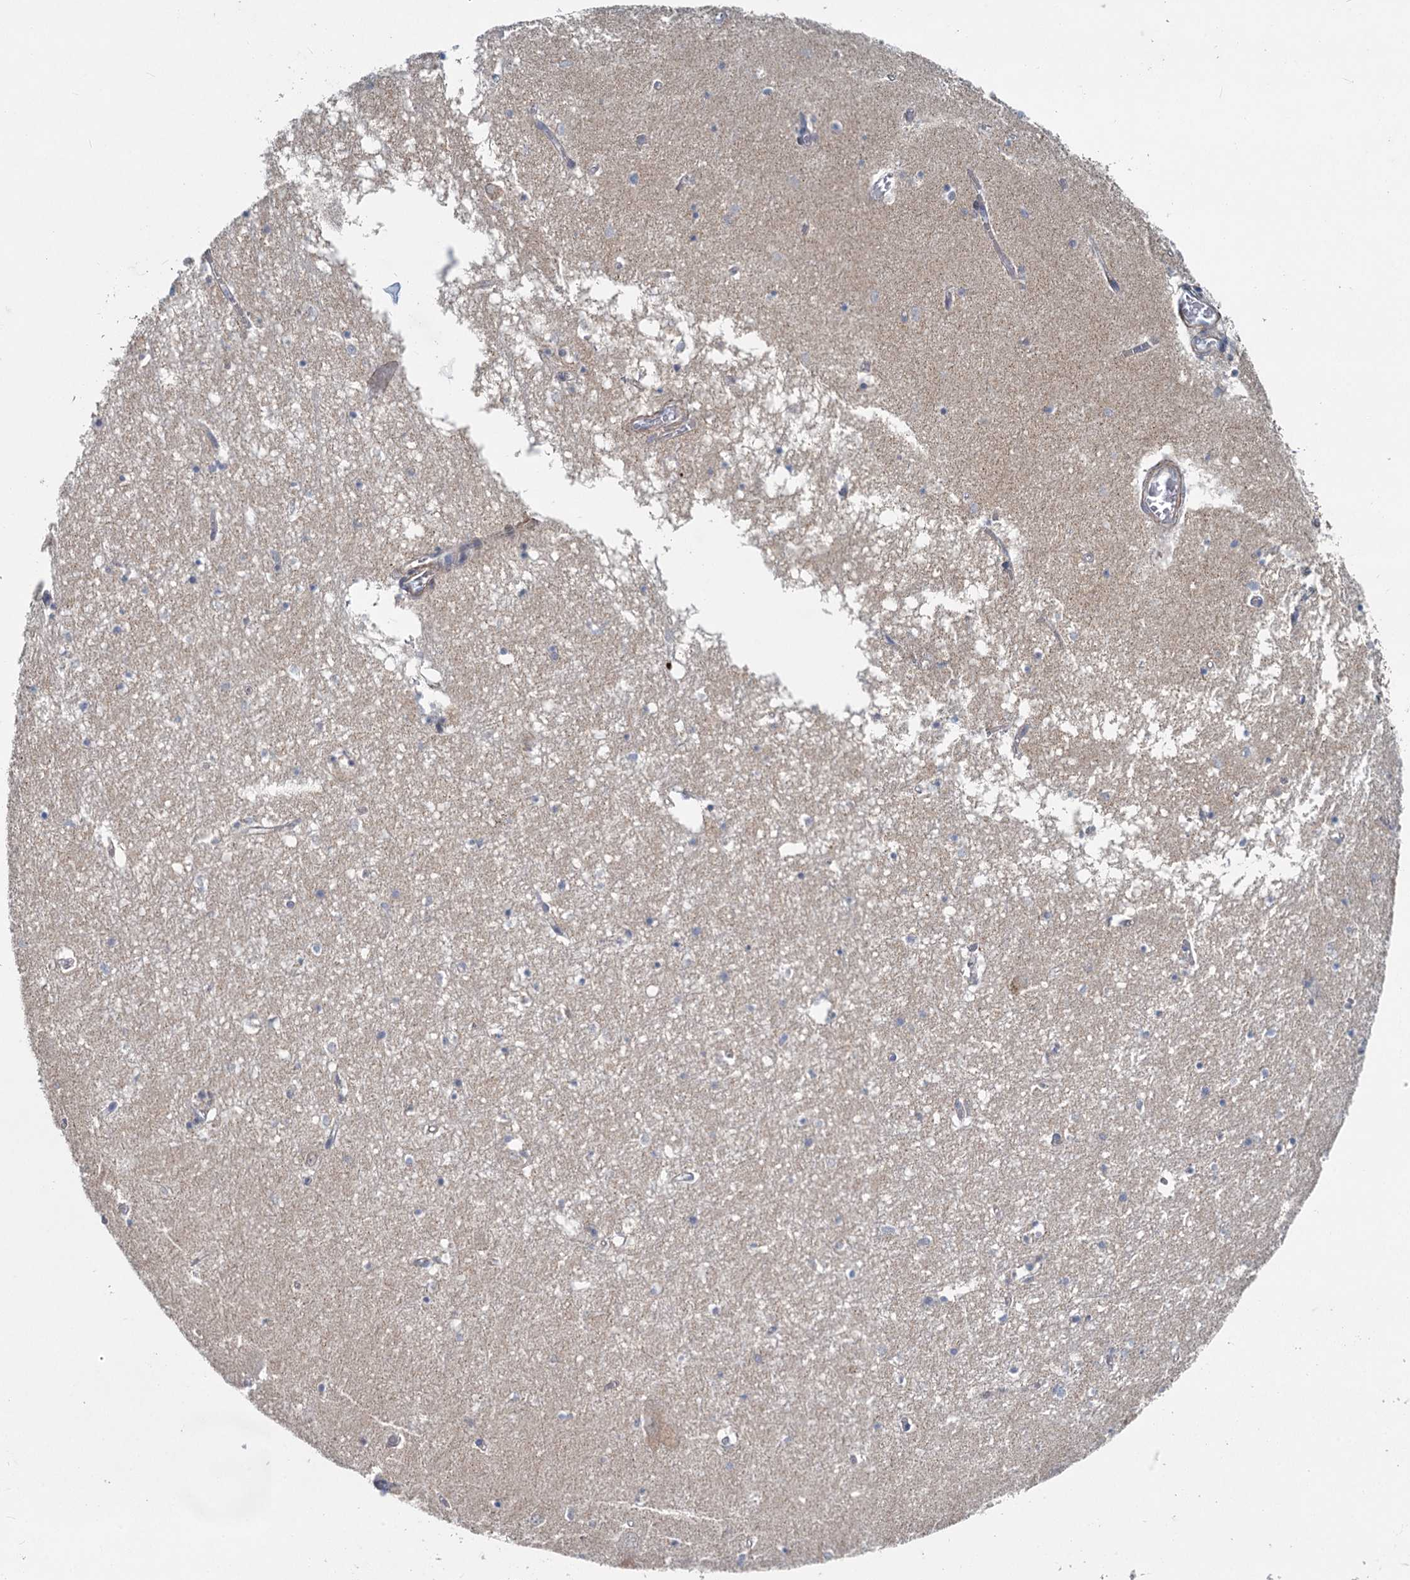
{"staining": {"intensity": "negative", "quantity": "none", "location": "none"}, "tissue": "hippocampus", "cell_type": "Glial cells", "image_type": "normal", "snomed": [{"axis": "morphology", "description": "Normal tissue, NOS"}, {"axis": "topography", "description": "Hippocampus"}], "caption": "DAB immunohistochemical staining of benign human hippocampus demonstrates no significant expression in glial cells.", "gene": "ADCY2", "patient": {"sex": "male", "age": 70}}